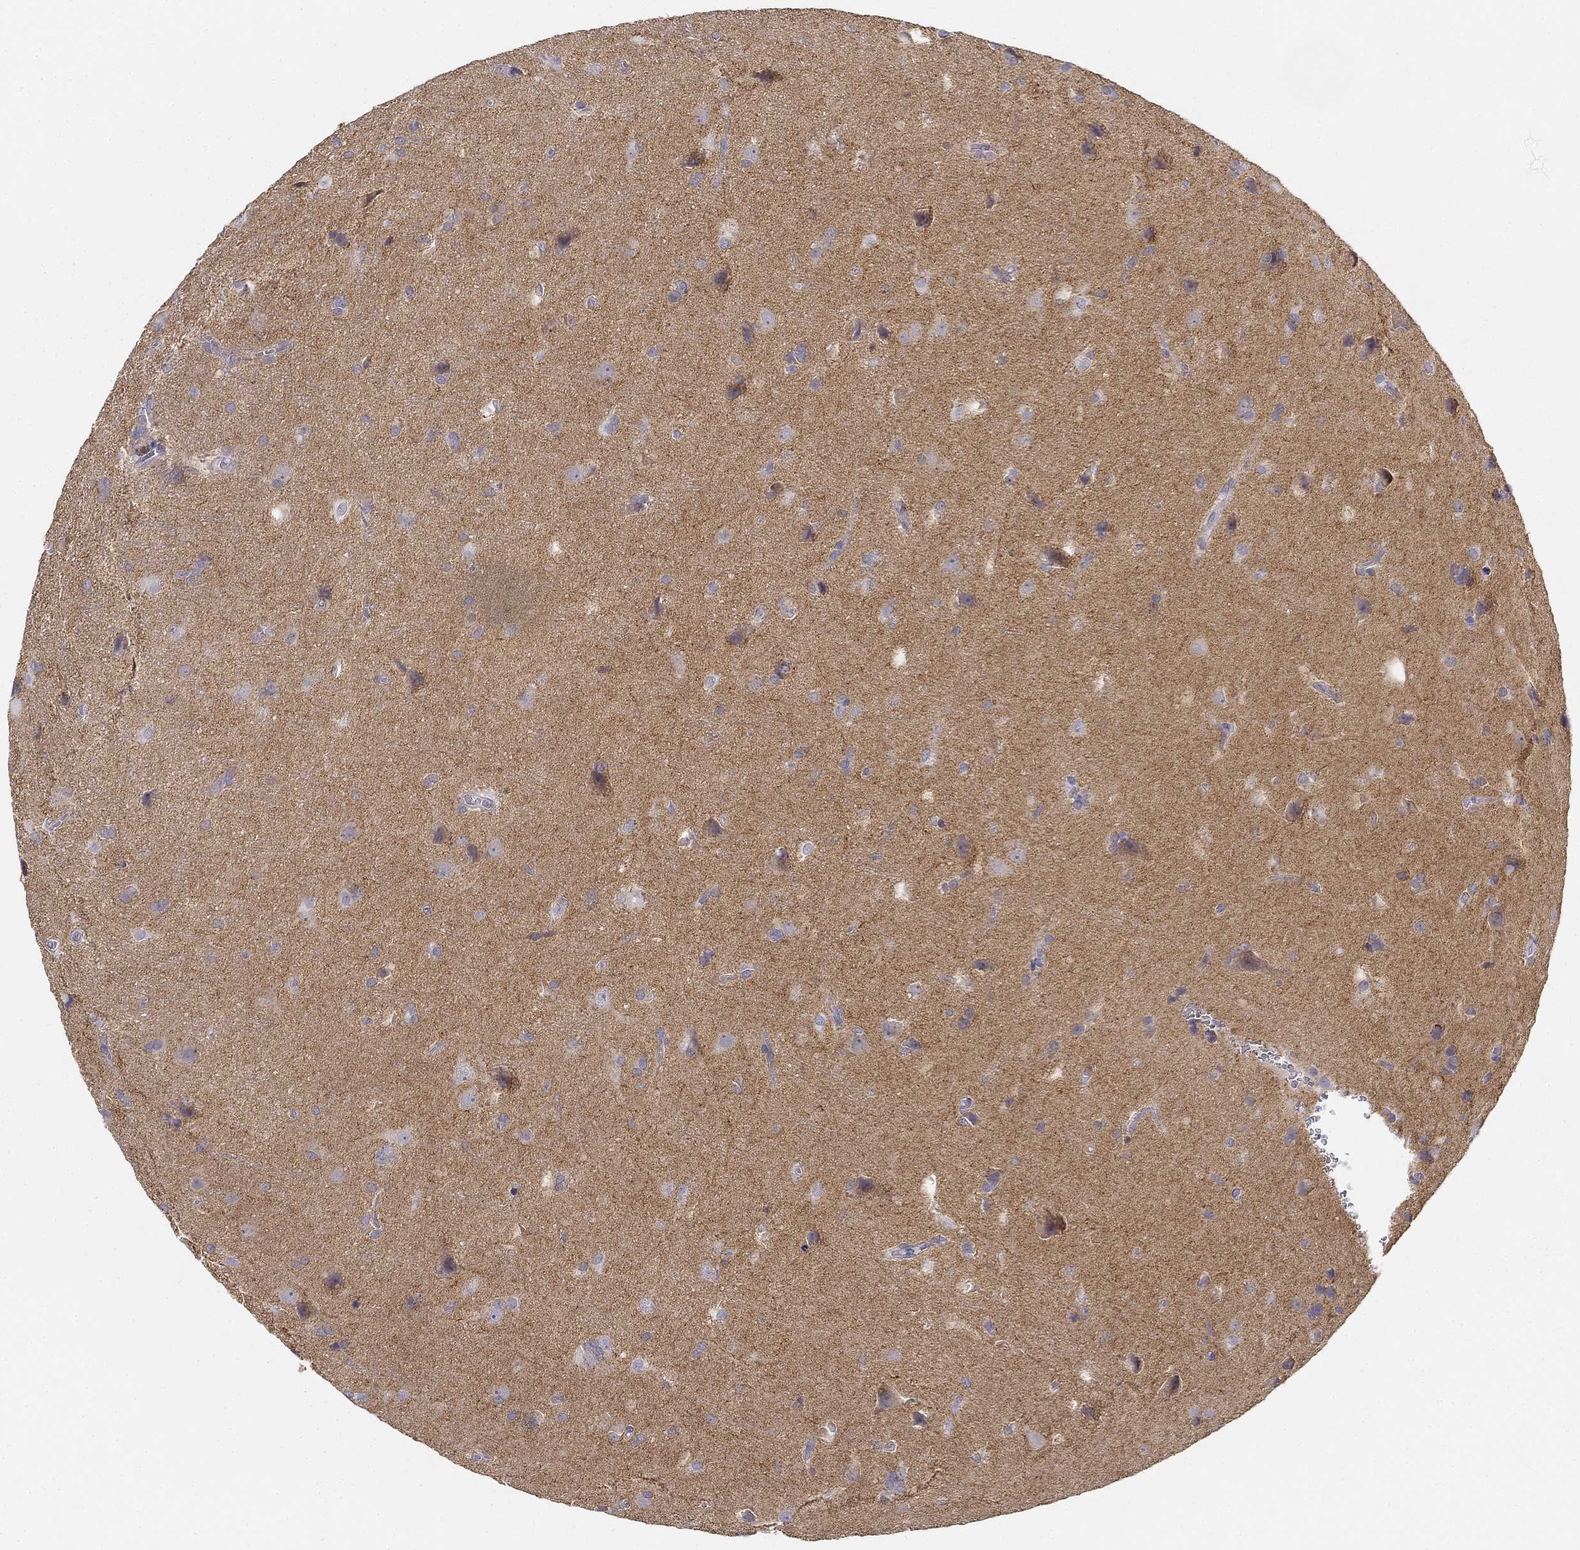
{"staining": {"intensity": "negative", "quantity": "none", "location": "none"}, "tissue": "glioma", "cell_type": "Tumor cells", "image_type": "cancer", "snomed": [{"axis": "morphology", "description": "Glioma, malignant, Low grade"}, {"axis": "topography", "description": "Brain"}], "caption": "DAB (3,3'-diaminobenzidine) immunohistochemical staining of malignant low-grade glioma shows no significant staining in tumor cells.", "gene": "CNR1", "patient": {"sex": "male", "age": 58}}